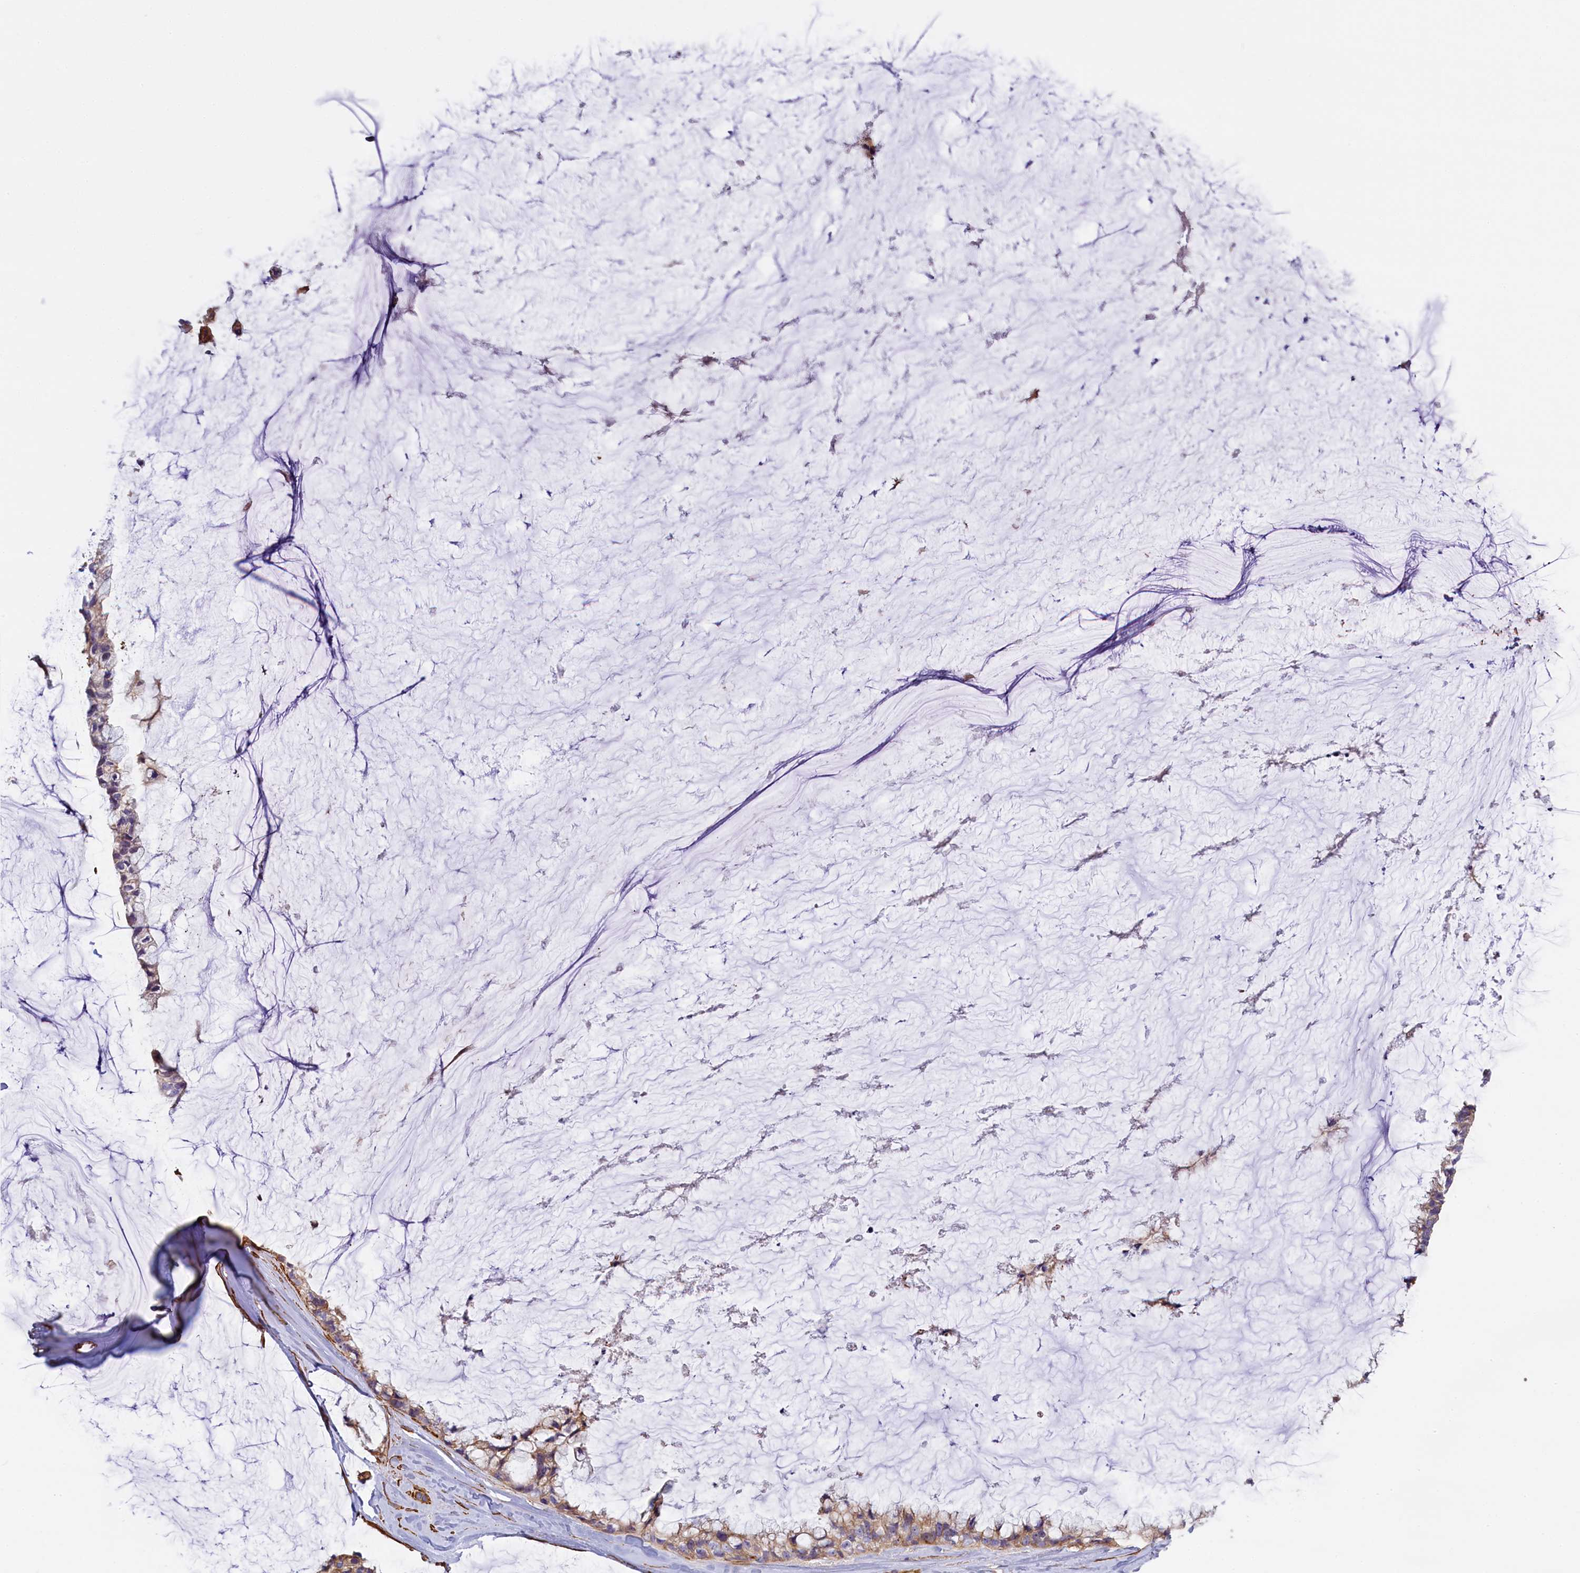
{"staining": {"intensity": "weak", "quantity": "25%-75%", "location": "cytoplasmic/membranous"}, "tissue": "ovarian cancer", "cell_type": "Tumor cells", "image_type": "cancer", "snomed": [{"axis": "morphology", "description": "Cystadenocarcinoma, mucinous, NOS"}, {"axis": "topography", "description": "Ovary"}], "caption": "Protein staining displays weak cytoplasmic/membranous staining in approximately 25%-75% of tumor cells in ovarian mucinous cystadenocarcinoma. The staining is performed using DAB brown chromogen to label protein expression. The nuclei are counter-stained blue using hematoxylin.", "gene": "FUZ", "patient": {"sex": "female", "age": 39}}